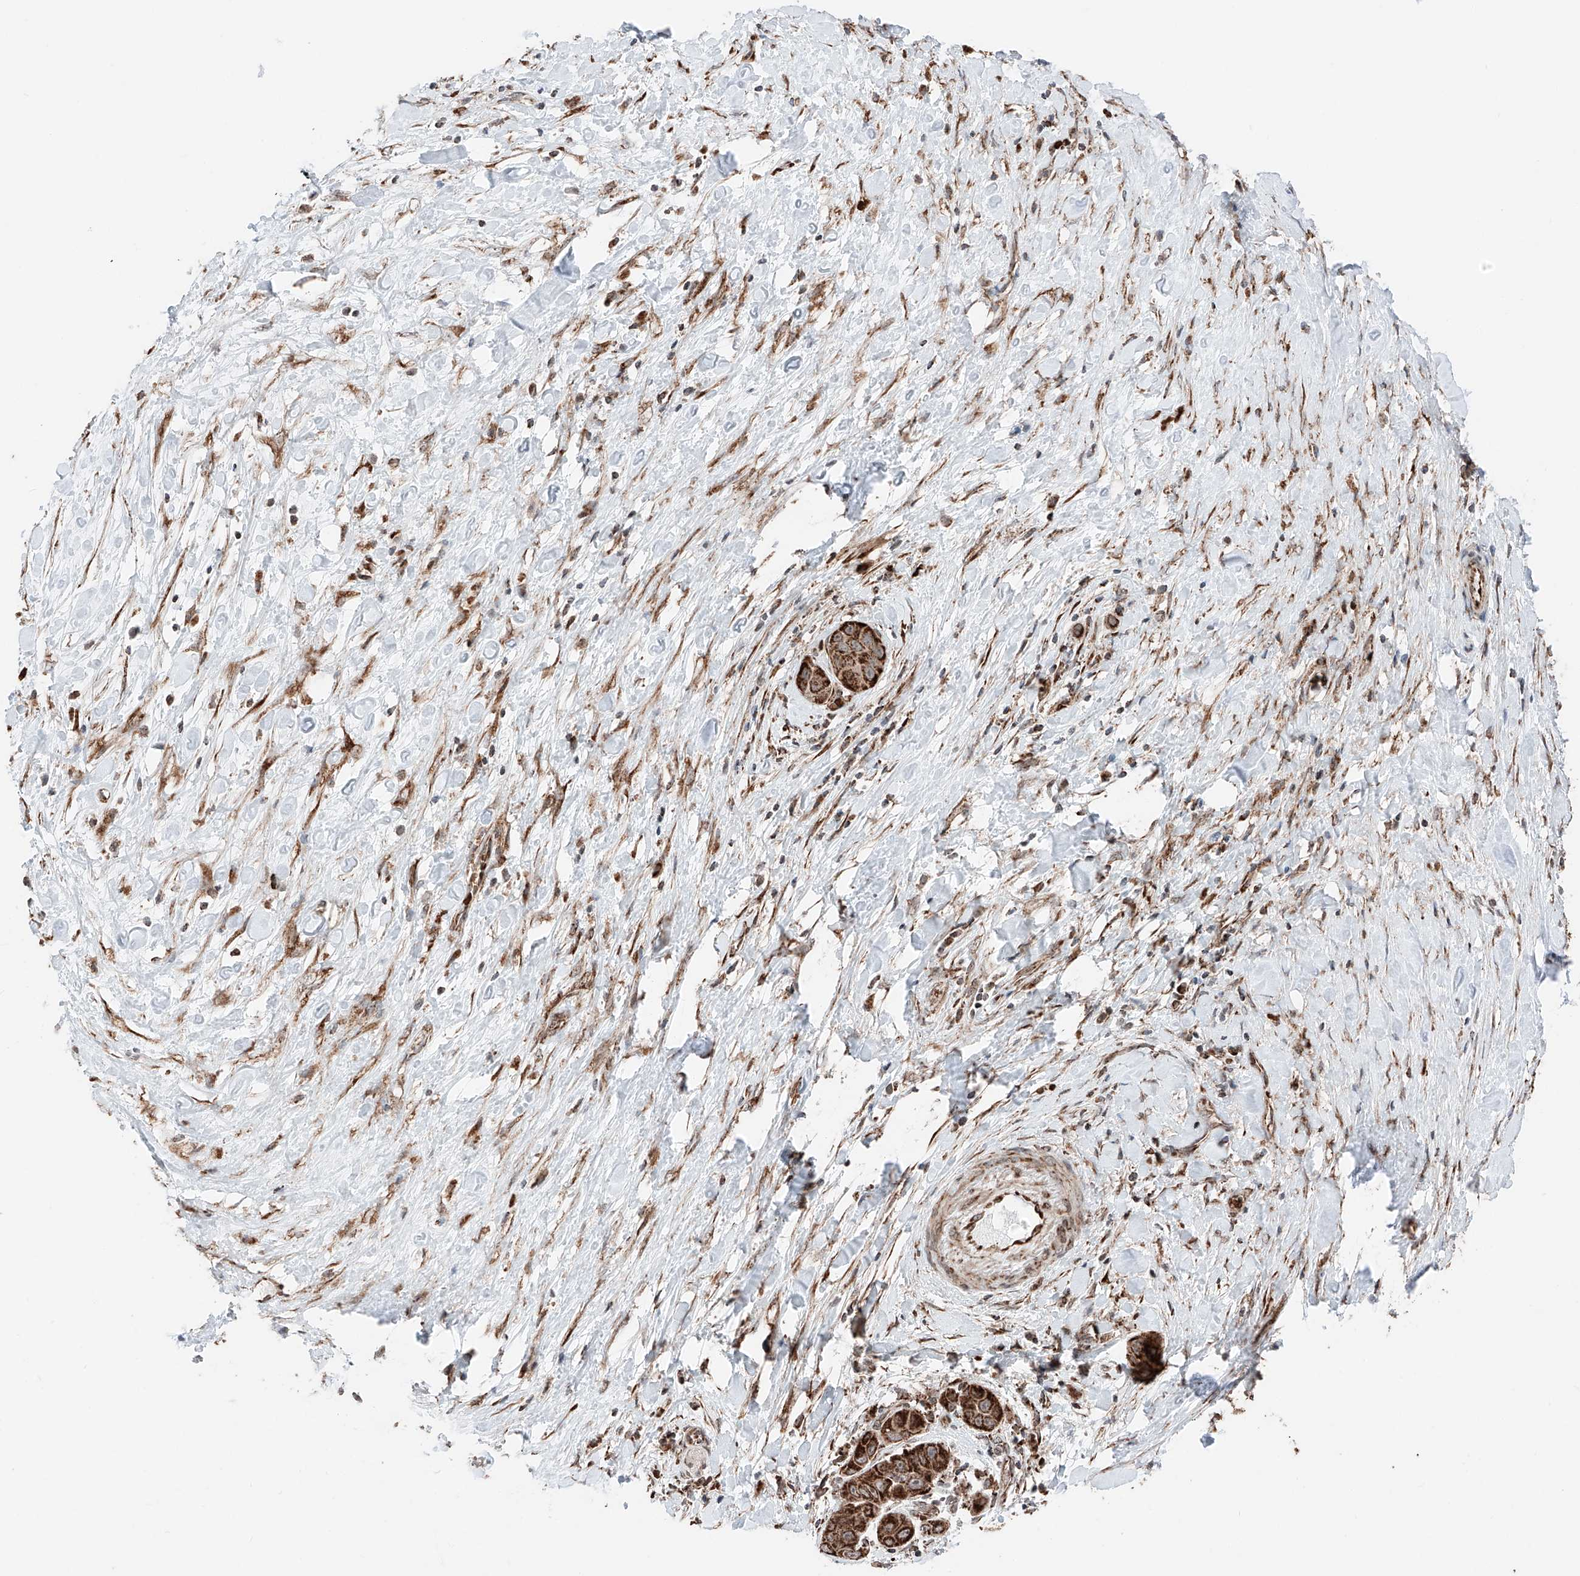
{"staining": {"intensity": "strong", "quantity": ">75%", "location": "cytoplasmic/membranous"}, "tissue": "liver cancer", "cell_type": "Tumor cells", "image_type": "cancer", "snomed": [{"axis": "morphology", "description": "Cholangiocarcinoma"}, {"axis": "topography", "description": "Liver"}], "caption": "Cholangiocarcinoma (liver) stained with immunohistochemistry exhibits strong cytoplasmic/membranous expression in approximately >75% of tumor cells.", "gene": "ZSCAN29", "patient": {"sex": "female", "age": 52}}